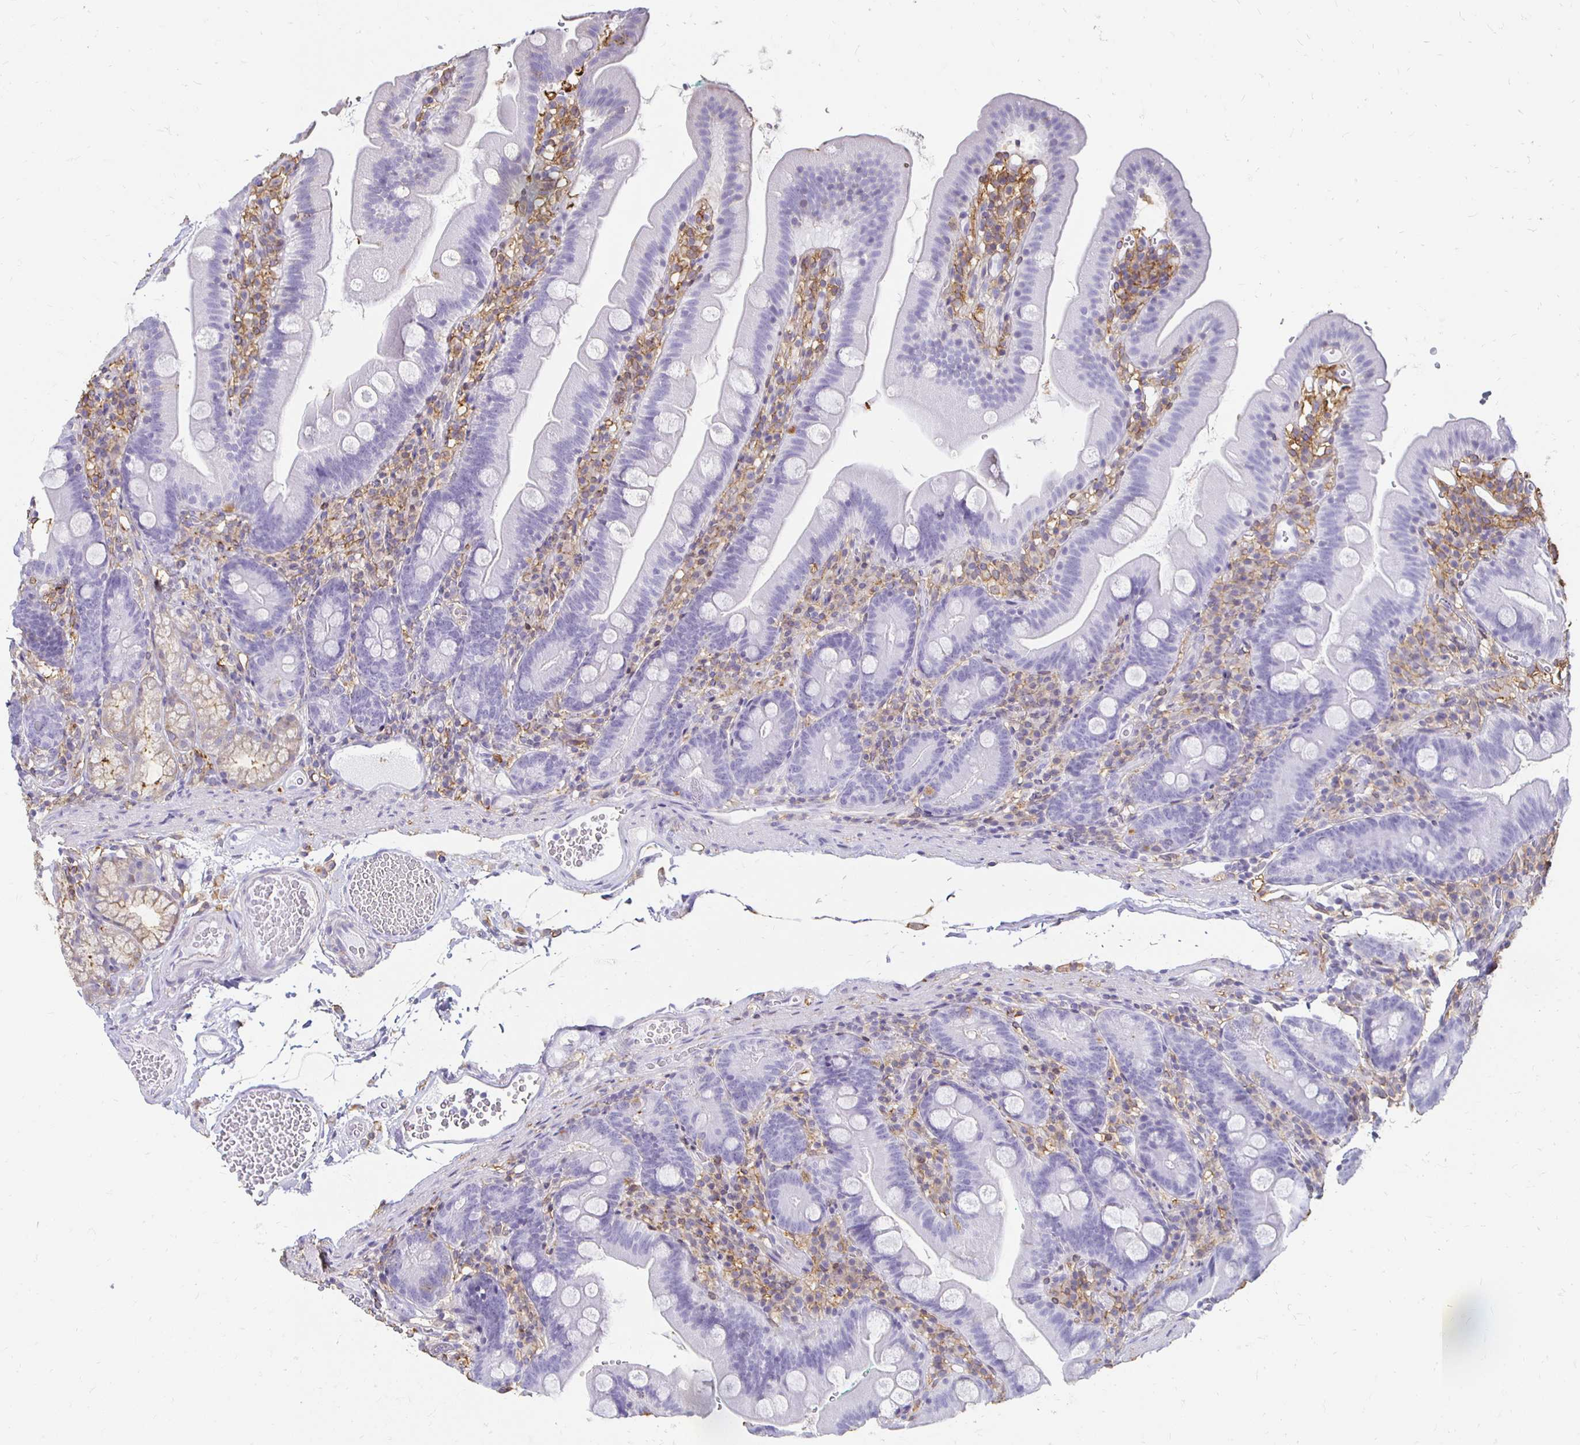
{"staining": {"intensity": "negative", "quantity": "none", "location": "none"}, "tissue": "duodenum", "cell_type": "Glandular cells", "image_type": "normal", "snomed": [{"axis": "morphology", "description": "Normal tissue, NOS"}, {"axis": "topography", "description": "Duodenum"}], "caption": "An immunohistochemistry (IHC) micrograph of normal duodenum is shown. There is no staining in glandular cells of duodenum.", "gene": "TAS1R3", "patient": {"sex": "female", "age": 67}}